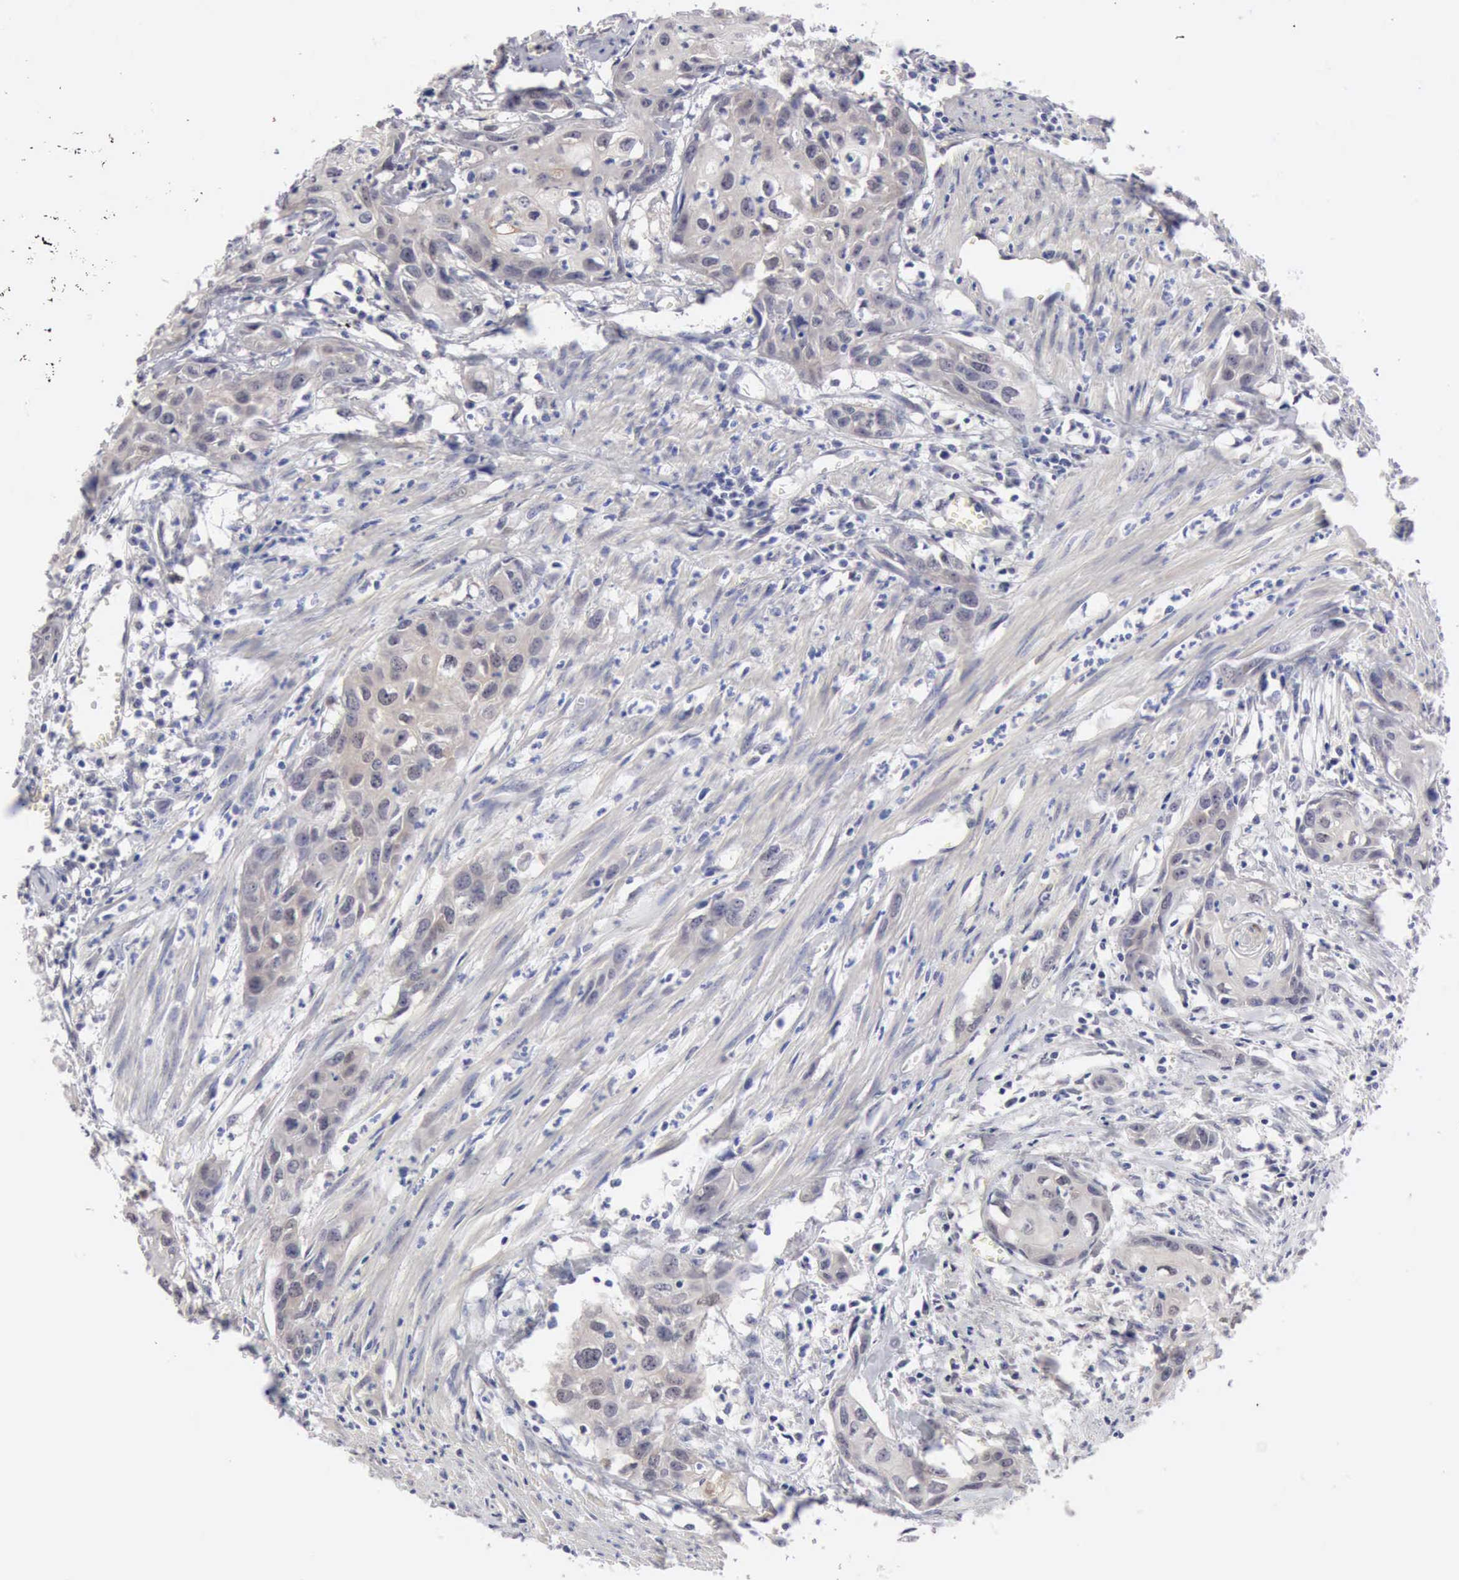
{"staining": {"intensity": "negative", "quantity": "none", "location": "none"}, "tissue": "urothelial cancer", "cell_type": "Tumor cells", "image_type": "cancer", "snomed": [{"axis": "morphology", "description": "Urothelial carcinoma, High grade"}, {"axis": "topography", "description": "Urinary bladder"}], "caption": "Tumor cells are negative for brown protein staining in urothelial cancer.", "gene": "PTGR2", "patient": {"sex": "male", "age": 54}}